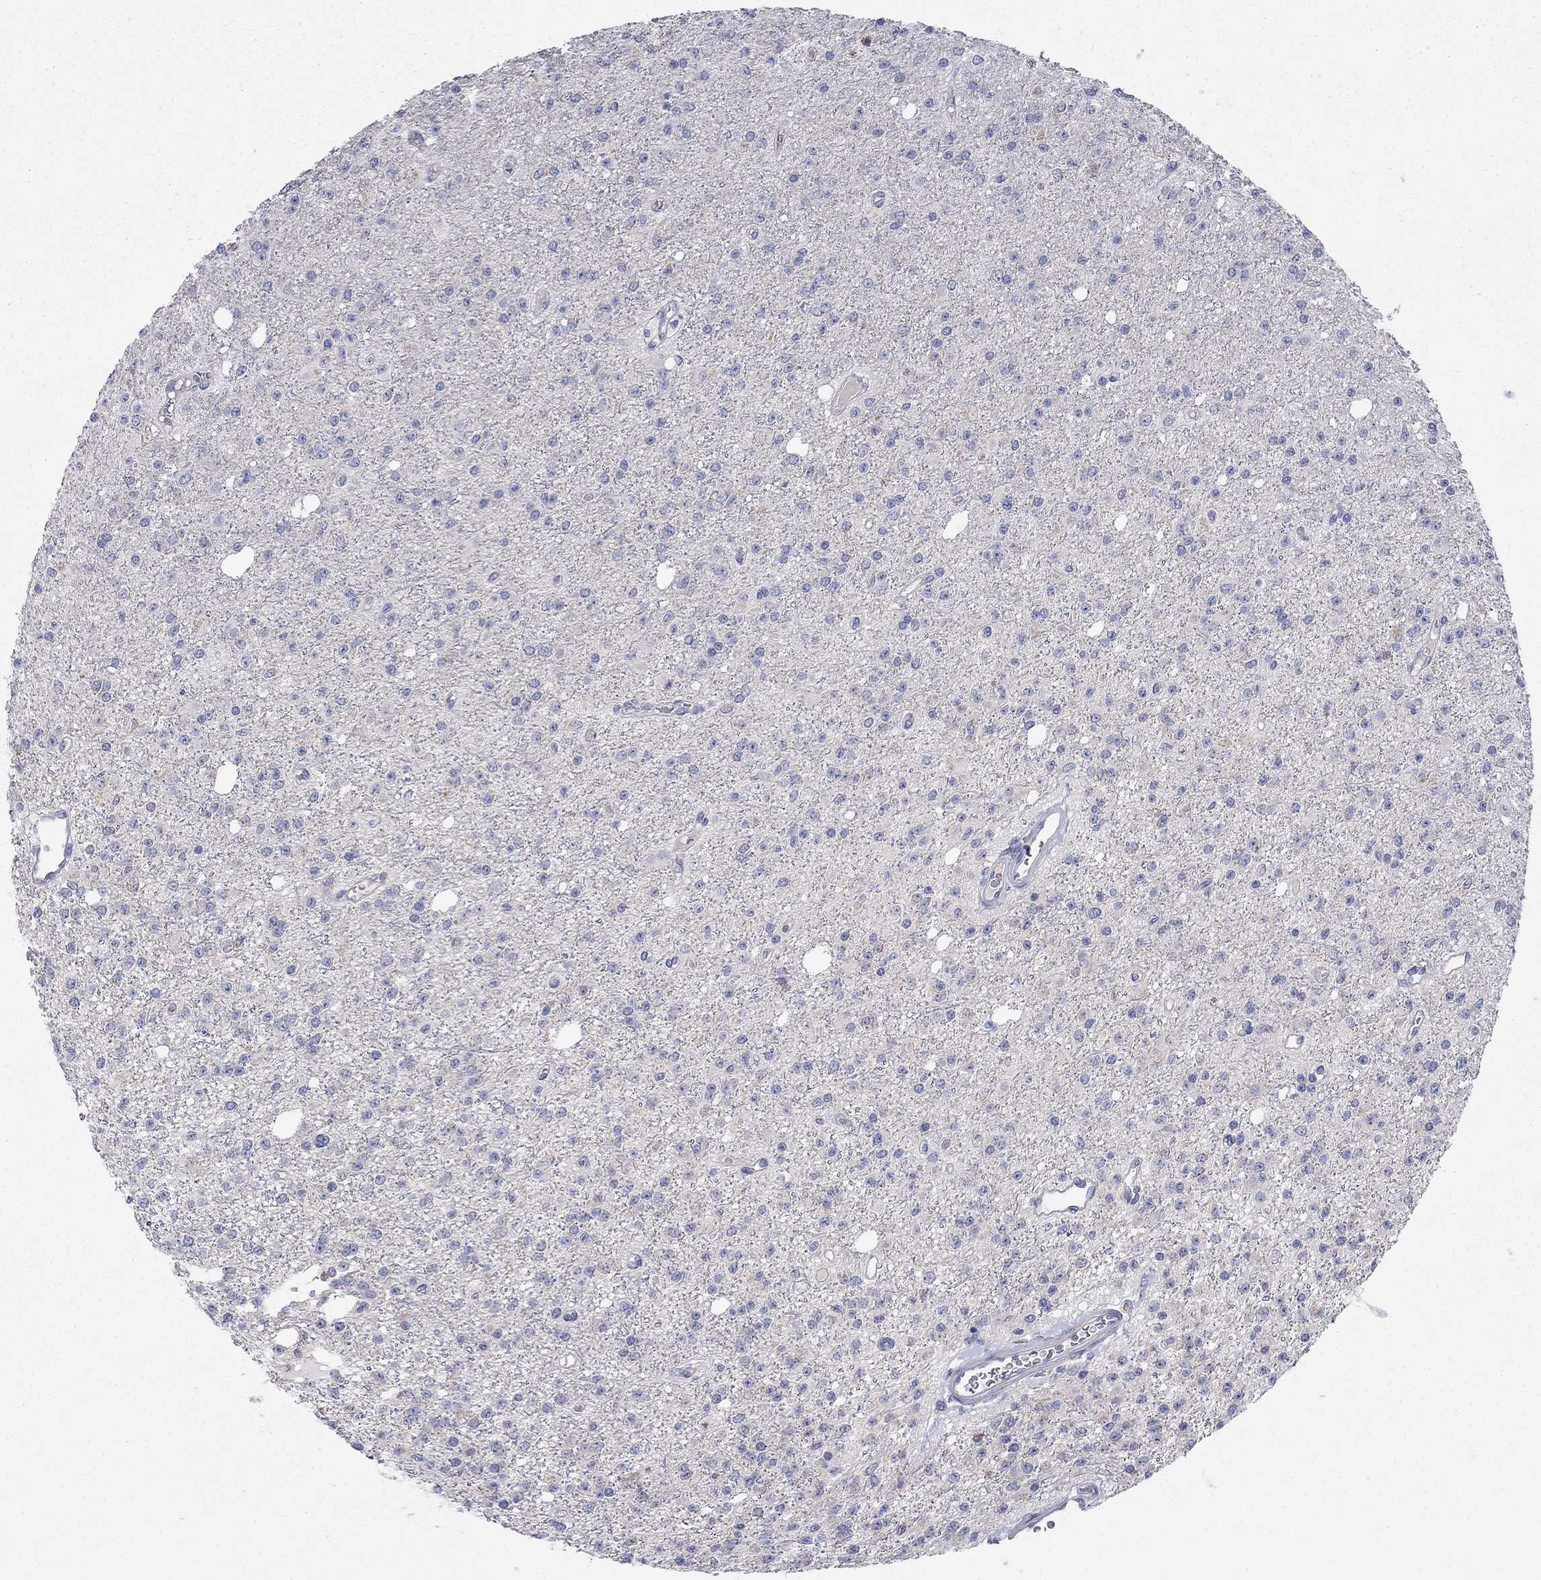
{"staining": {"intensity": "negative", "quantity": "none", "location": "none"}, "tissue": "glioma", "cell_type": "Tumor cells", "image_type": "cancer", "snomed": [{"axis": "morphology", "description": "Glioma, malignant, Low grade"}, {"axis": "topography", "description": "Brain"}], "caption": "IHC photomicrograph of neoplastic tissue: malignant glioma (low-grade) stained with DAB (3,3'-diaminobenzidine) reveals no significant protein staining in tumor cells.", "gene": "RCAN1", "patient": {"sex": "female", "age": 45}}